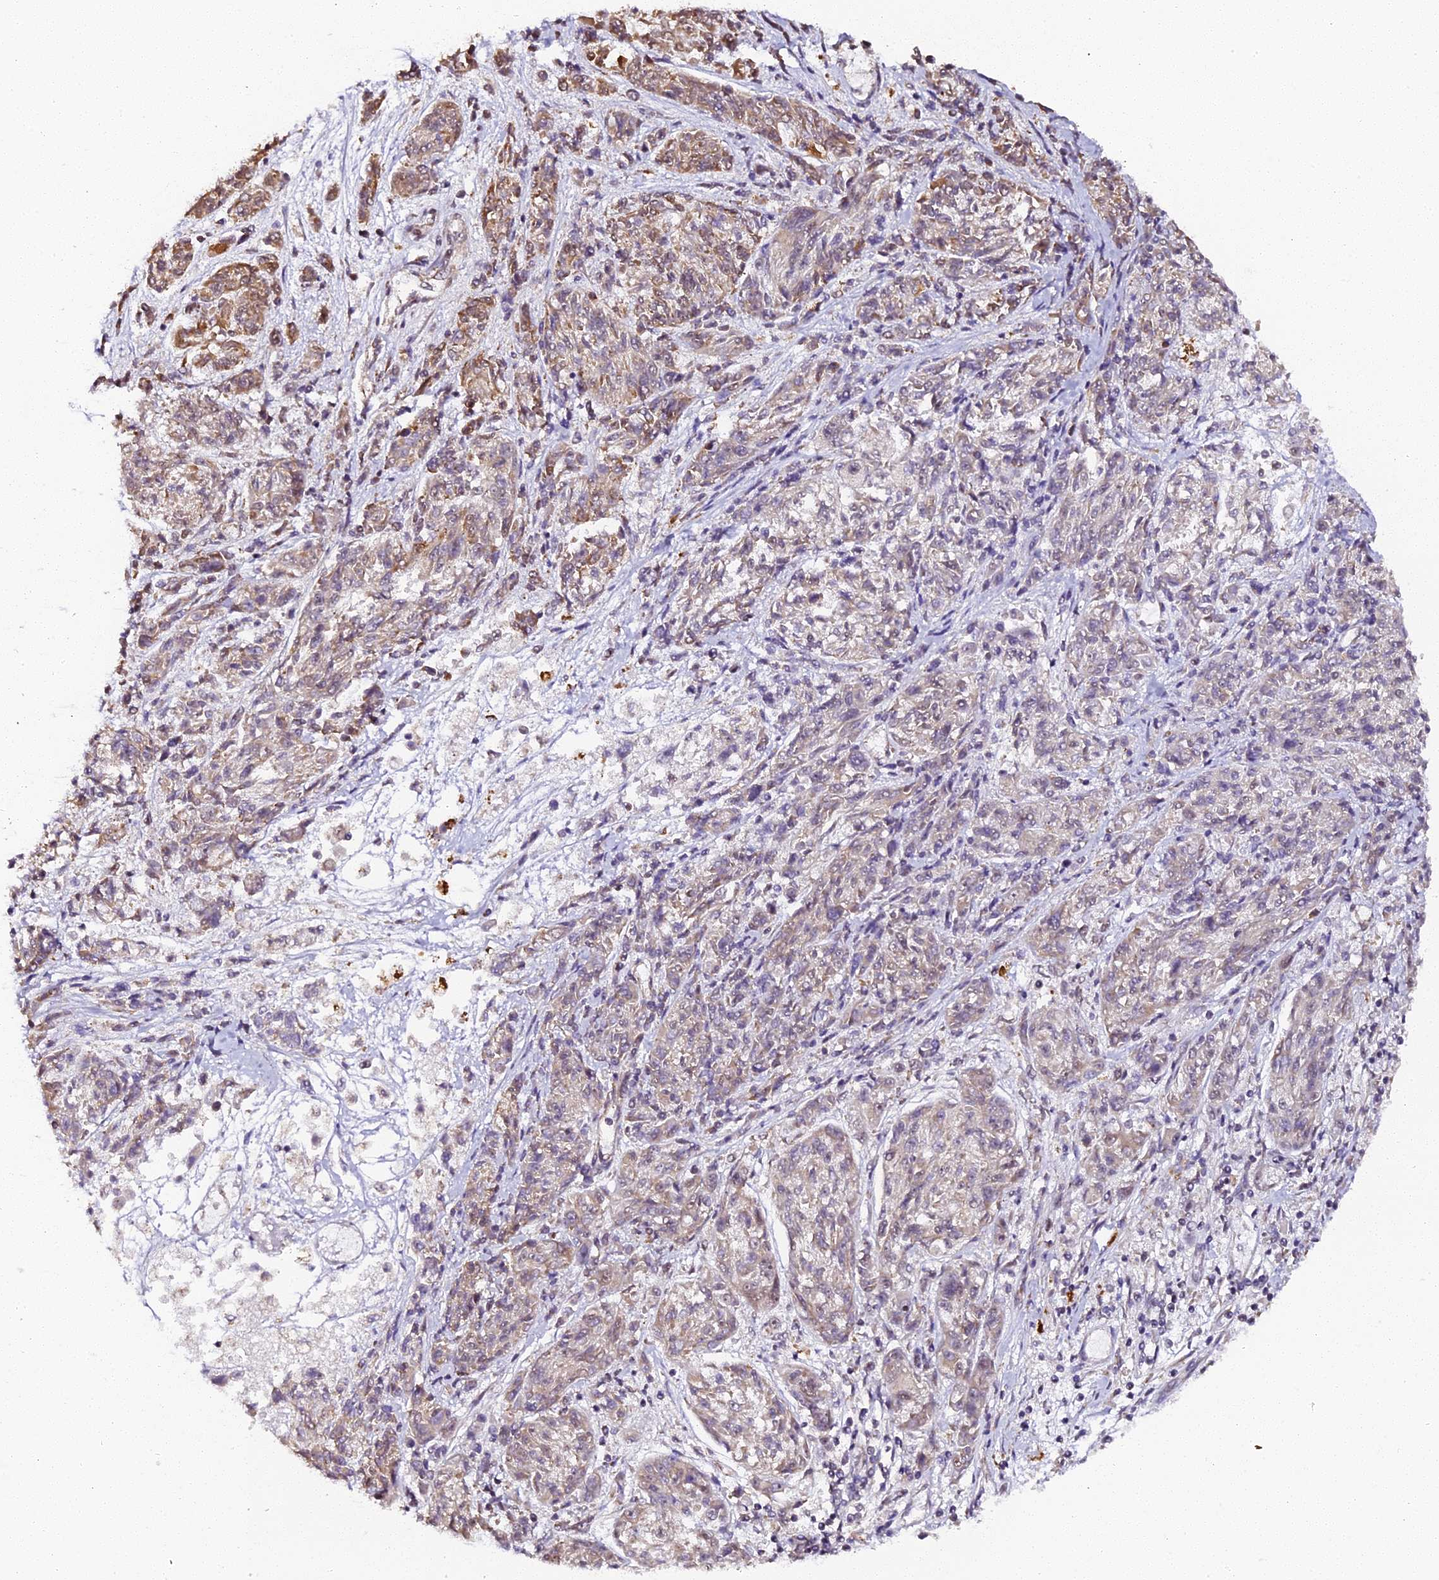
{"staining": {"intensity": "moderate", "quantity": "<25%", "location": "cytoplasmic/membranous"}, "tissue": "melanoma", "cell_type": "Tumor cells", "image_type": "cancer", "snomed": [{"axis": "morphology", "description": "Malignant melanoma, NOS"}, {"axis": "topography", "description": "Skin"}], "caption": "The histopathology image exhibits staining of malignant melanoma, revealing moderate cytoplasmic/membranous protein staining (brown color) within tumor cells. The staining was performed using DAB (3,3'-diaminobenzidine), with brown indicating positive protein expression. Nuclei are stained blue with hematoxylin.", "gene": "NCBP1", "patient": {"sex": "male", "age": 53}}